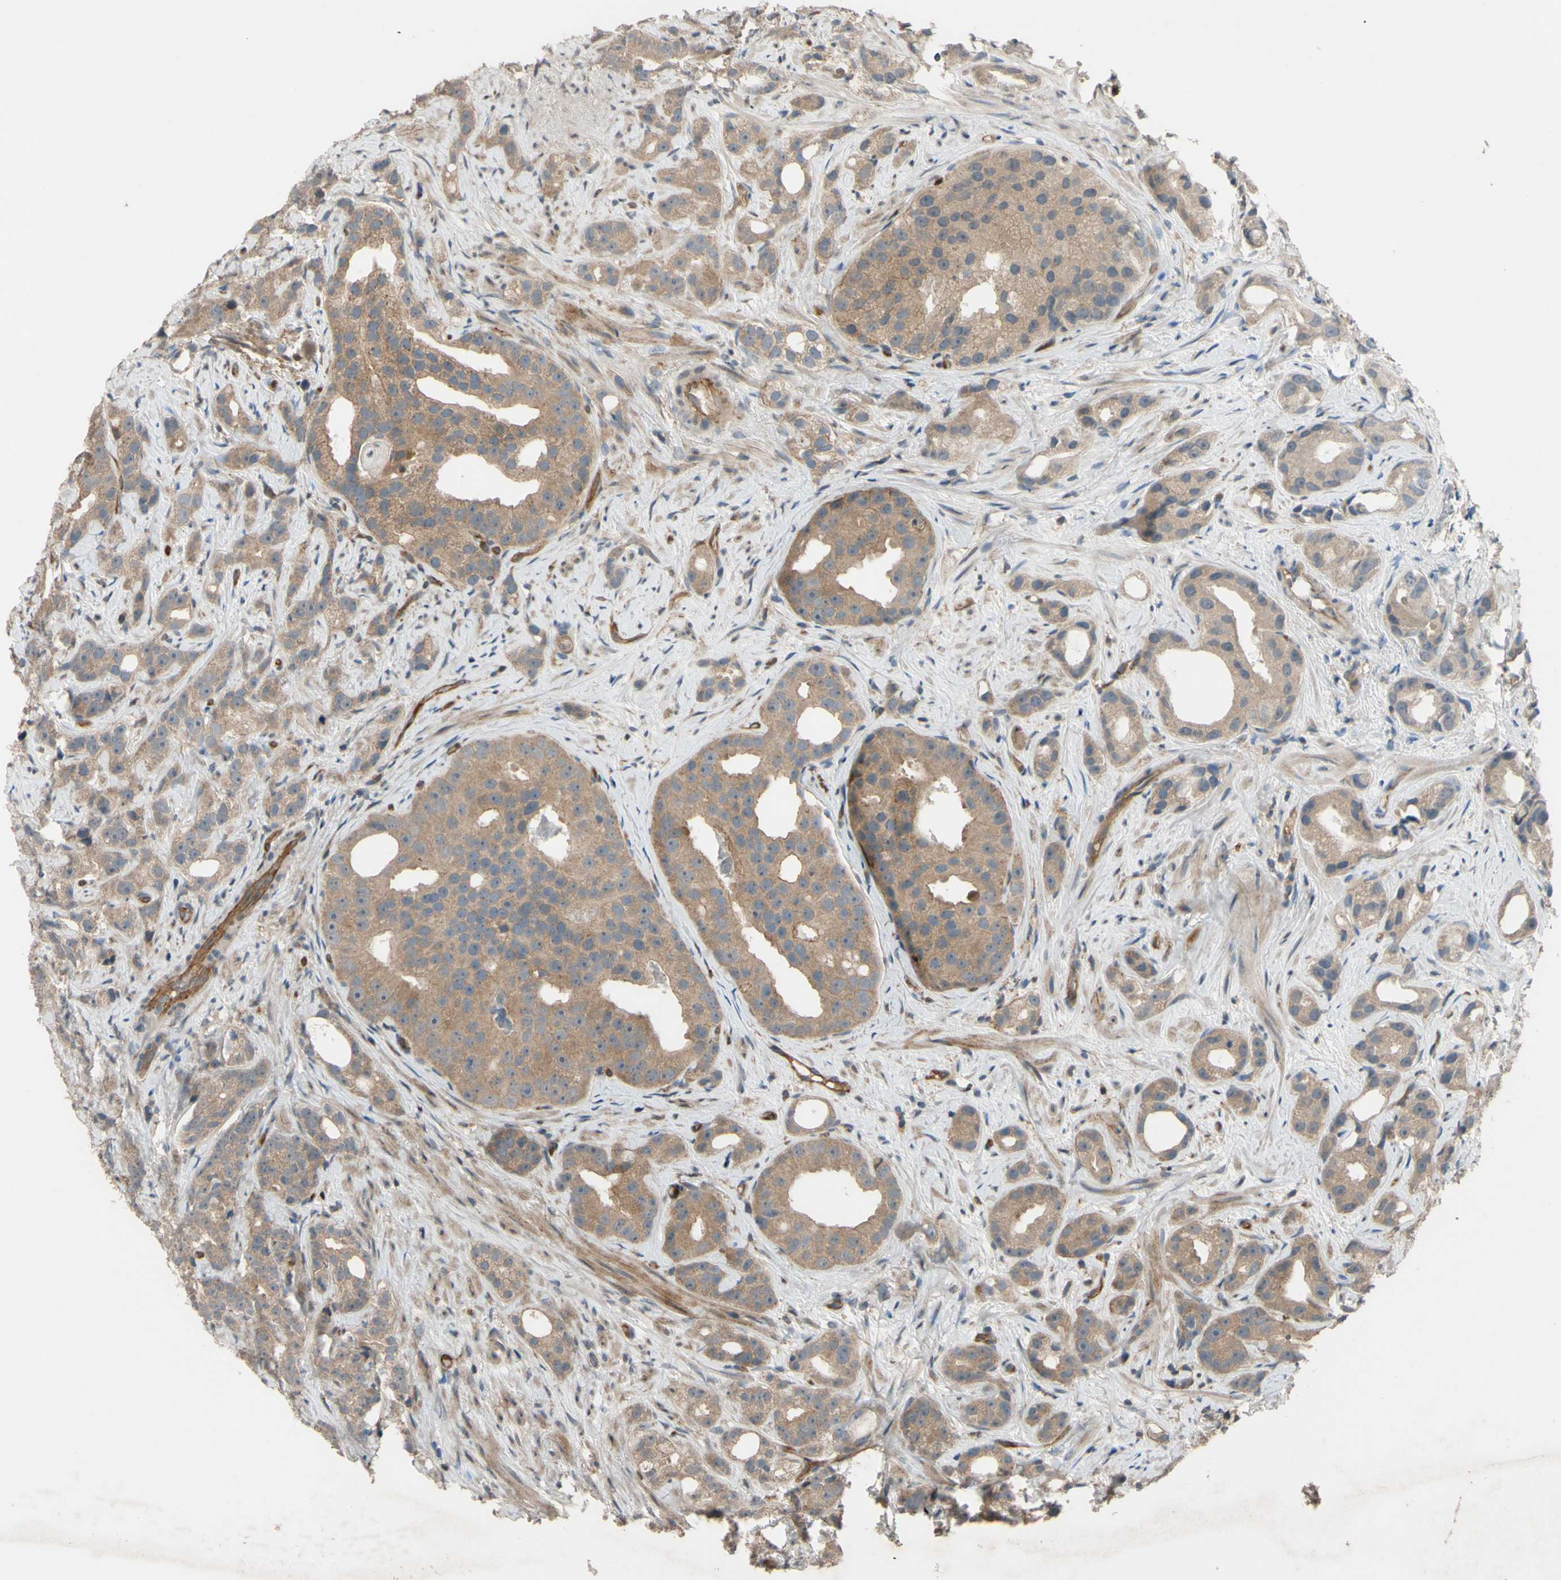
{"staining": {"intensity": "moderate", "quantity": ">75%", "location": "cytoplasmic/membranous"}, "tissue": "prostate cancer", "cell_type": "Tumor cells", "image_type": "cancer", "snomed": [{"axis": "morphology", "description": "Adenocarcinoma, Low grade"}, {"axis": "topography", "description": "Prostate"}], "caption": "Immunohistochemical staining of low-grade adenocarcinoma (prostate) shows moderate cytoplasmic/membranous protein positivity in approximately >75% of tumor cells. The staining is performed using DAB (3,3'-diaminobenzidine) brown chromogen to label protein expression. The nuclei are counter-stained blue using hematoxylin.", "gene": "SHROOM4", "patient": {"sex": "male", "age": 89}}